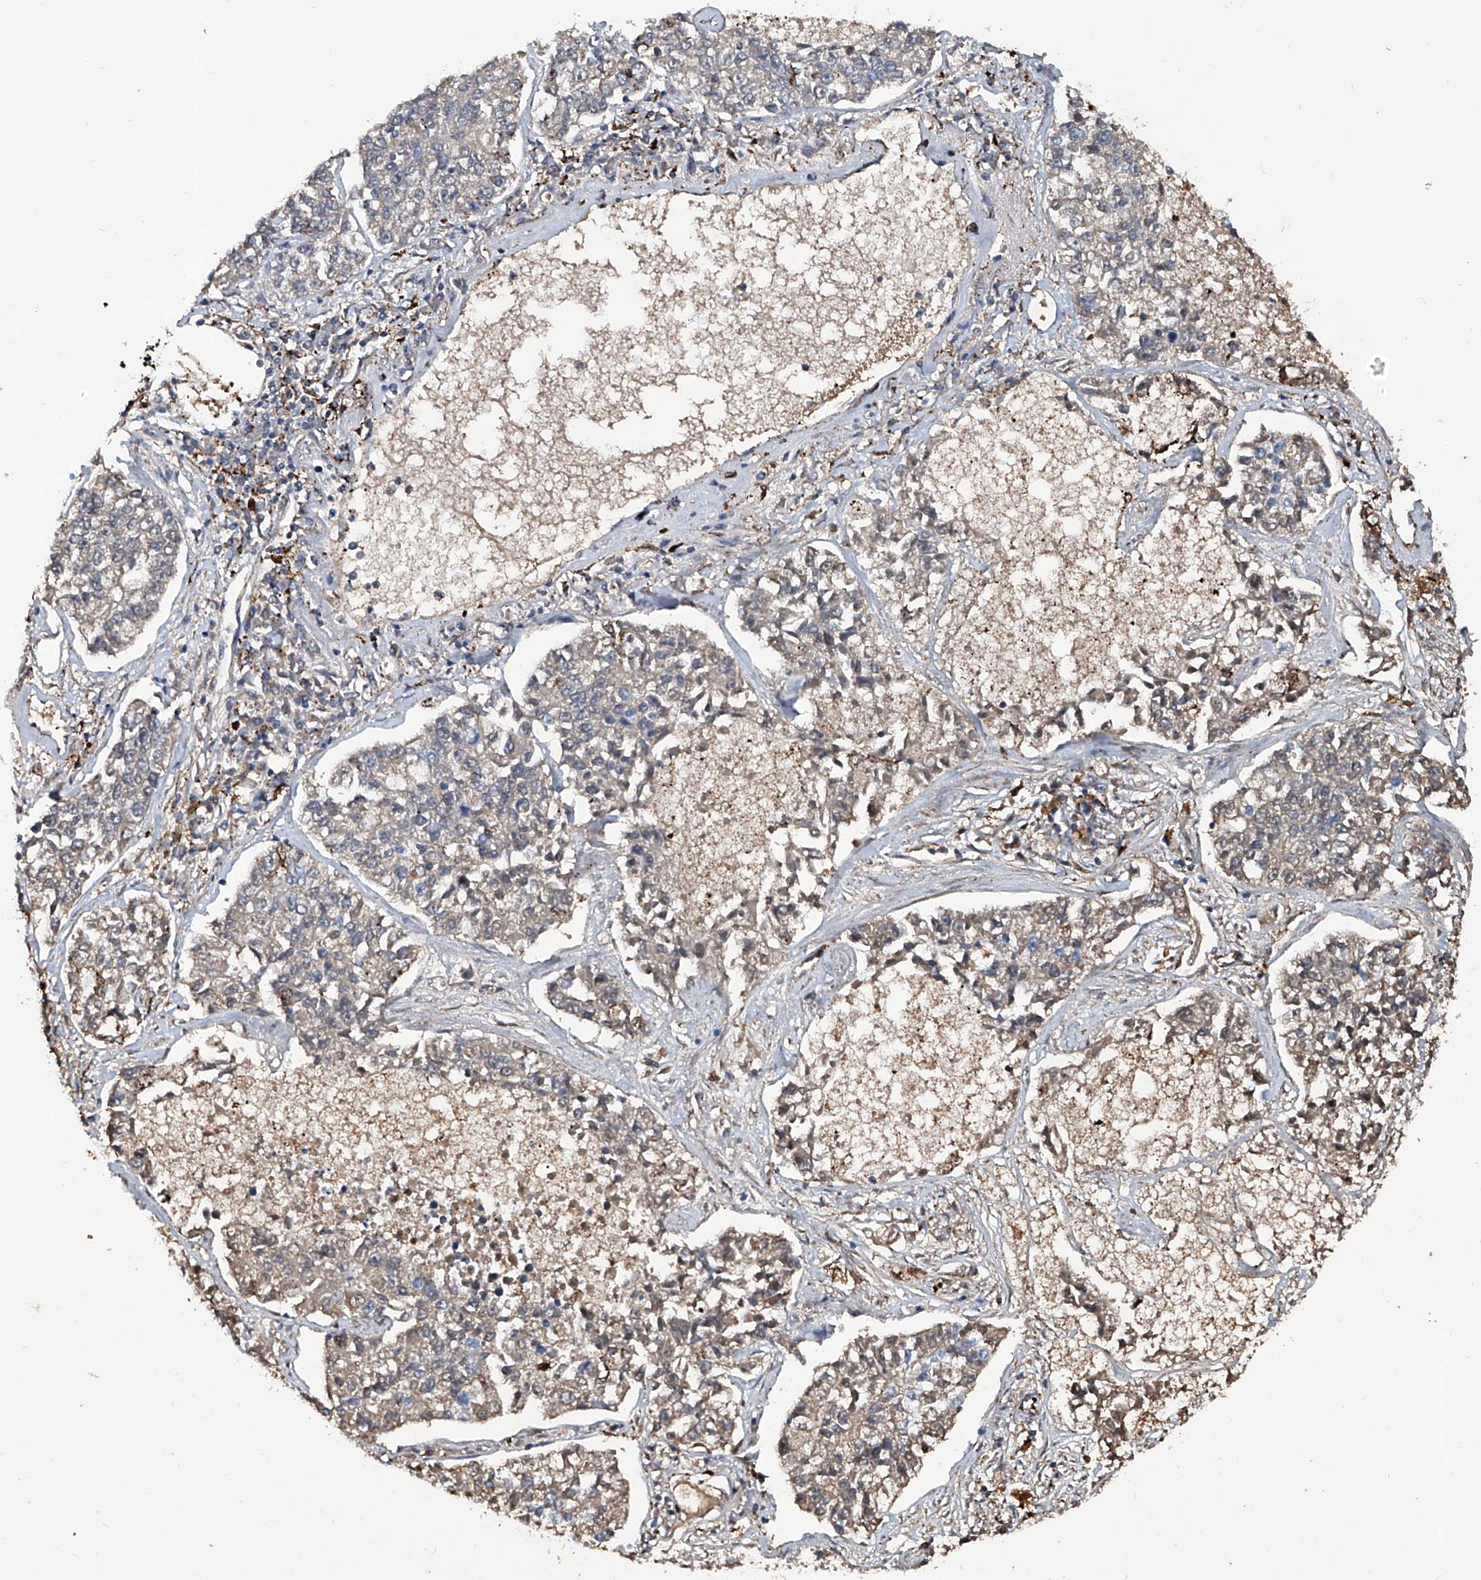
{"staining": {"intensity": "weak", "quantity": ">75%", "location": "cytoplasmic/membranous"}, "tissue": "lung cancer", "cell_type": "Tumor cells", "image_type": "cancer", "snomed": [{"axis": "morphology", "description": "Adenocarcinoma, NOS"}, {"axis": "topography", "description": "Lung"}], "caption": "DAB (3,3'-diaminobenzidine) immunohistochemical staining of human lung adenocarcinoma reveals weak cytoplasmic/membranous protein staining in approximately >75% of tumor cells. The protein of interest is stained brown, and the nuclei are stained in blue (DAB IHC with brightfield microscopy, high magnification).", "gene": "NHS", "patient": {"sex": "male", "age": 49}}